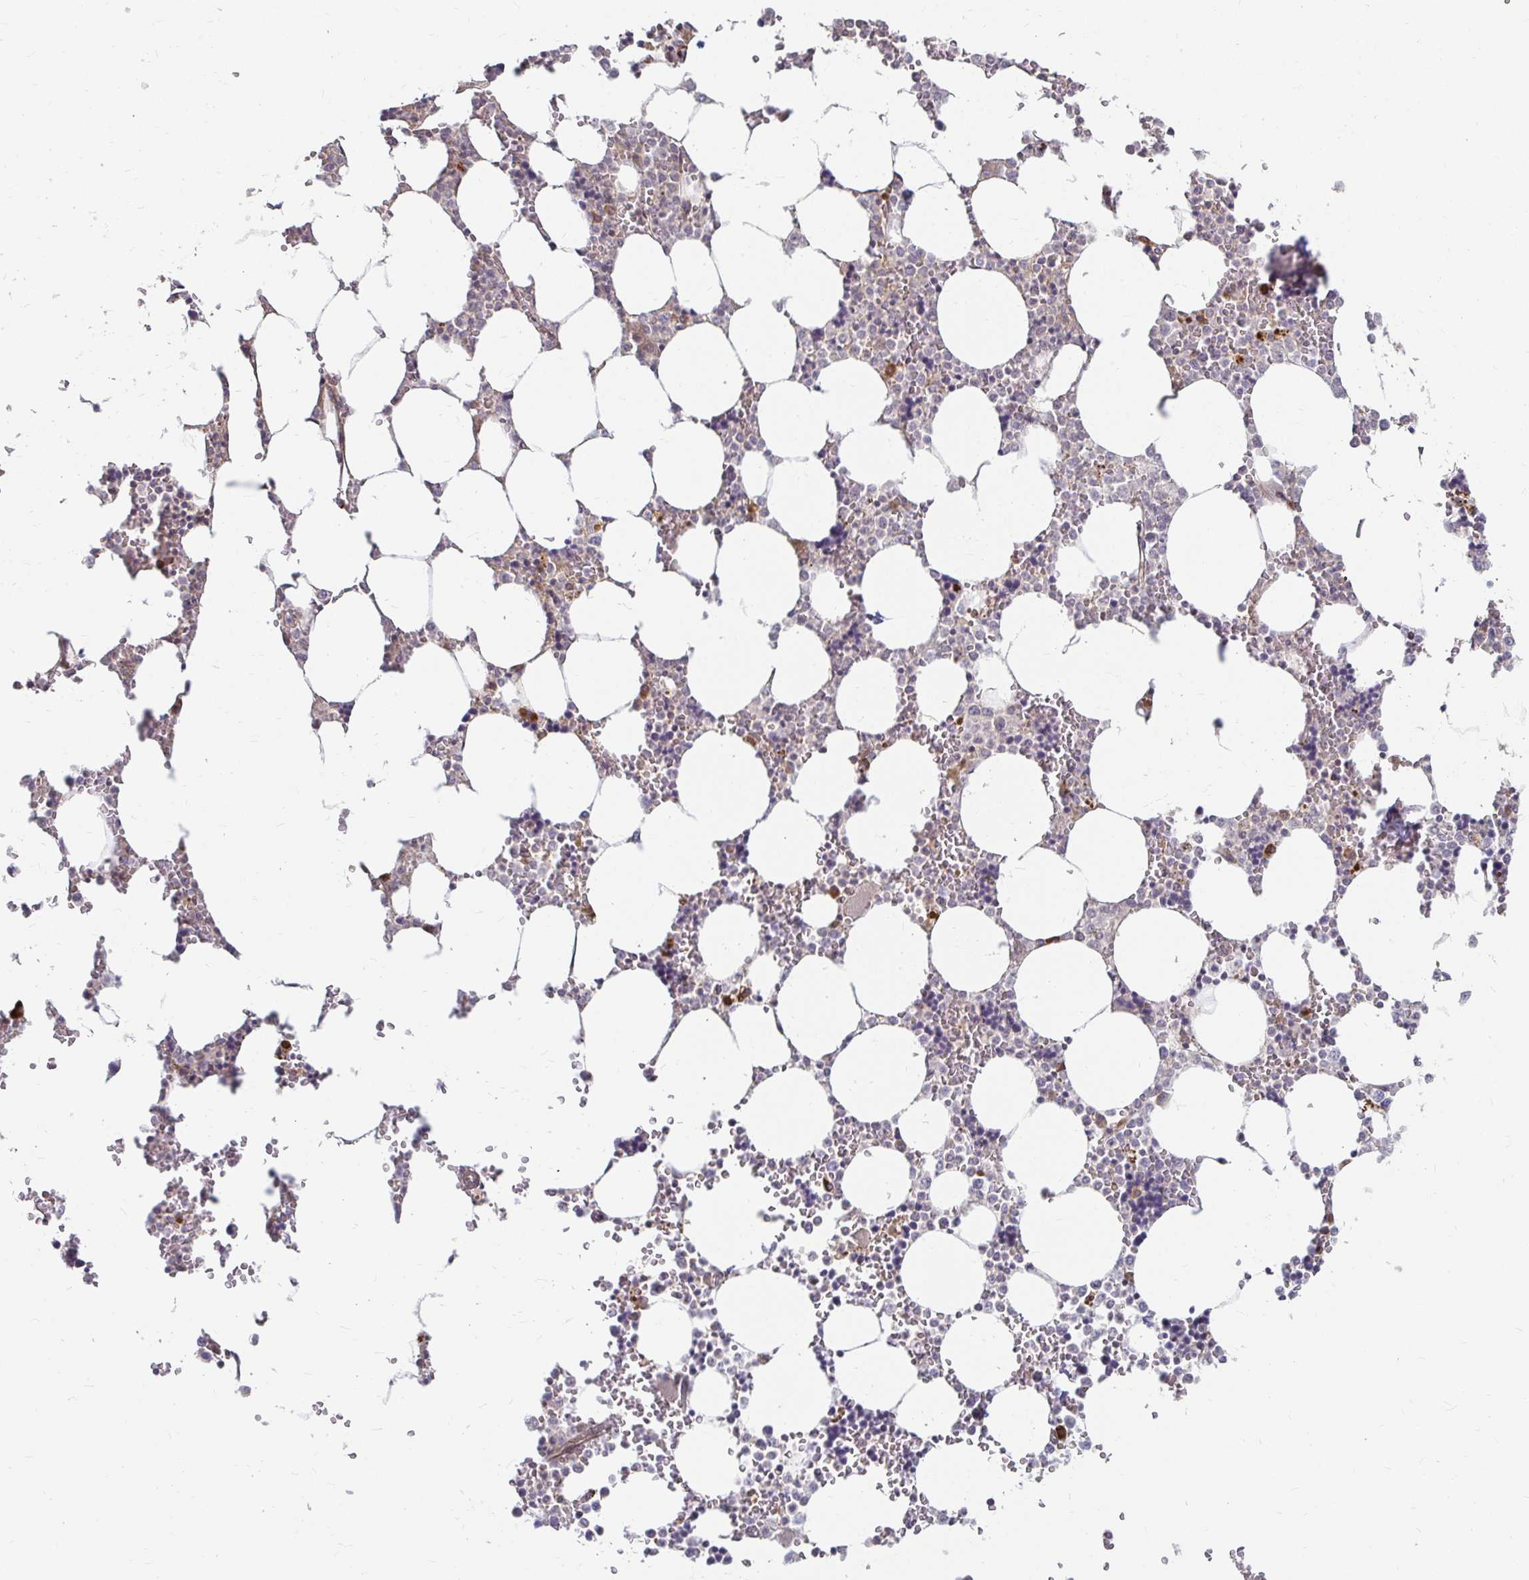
{"staining": {"intensity": "moderate", "quantity": "<25%", "location": "cytoplasmic/membranous"}, "tissue": "bone marrow", "cell_type": "Hematopoietic cells", "image_type": "normal", "snomed": [{"axis": "morphology", "description": "Normal tissue, NOS"}, {"axis": "topography", "description": "Bone marrow"}], "caption": "Protein expression analysis of benign bone marrow demonstrates moderate cytoplasmic/membranous positivity in about <25% of hematopoietic cells.", "gene": "CAST", "patient": {"sex": "male", "age": 64}}